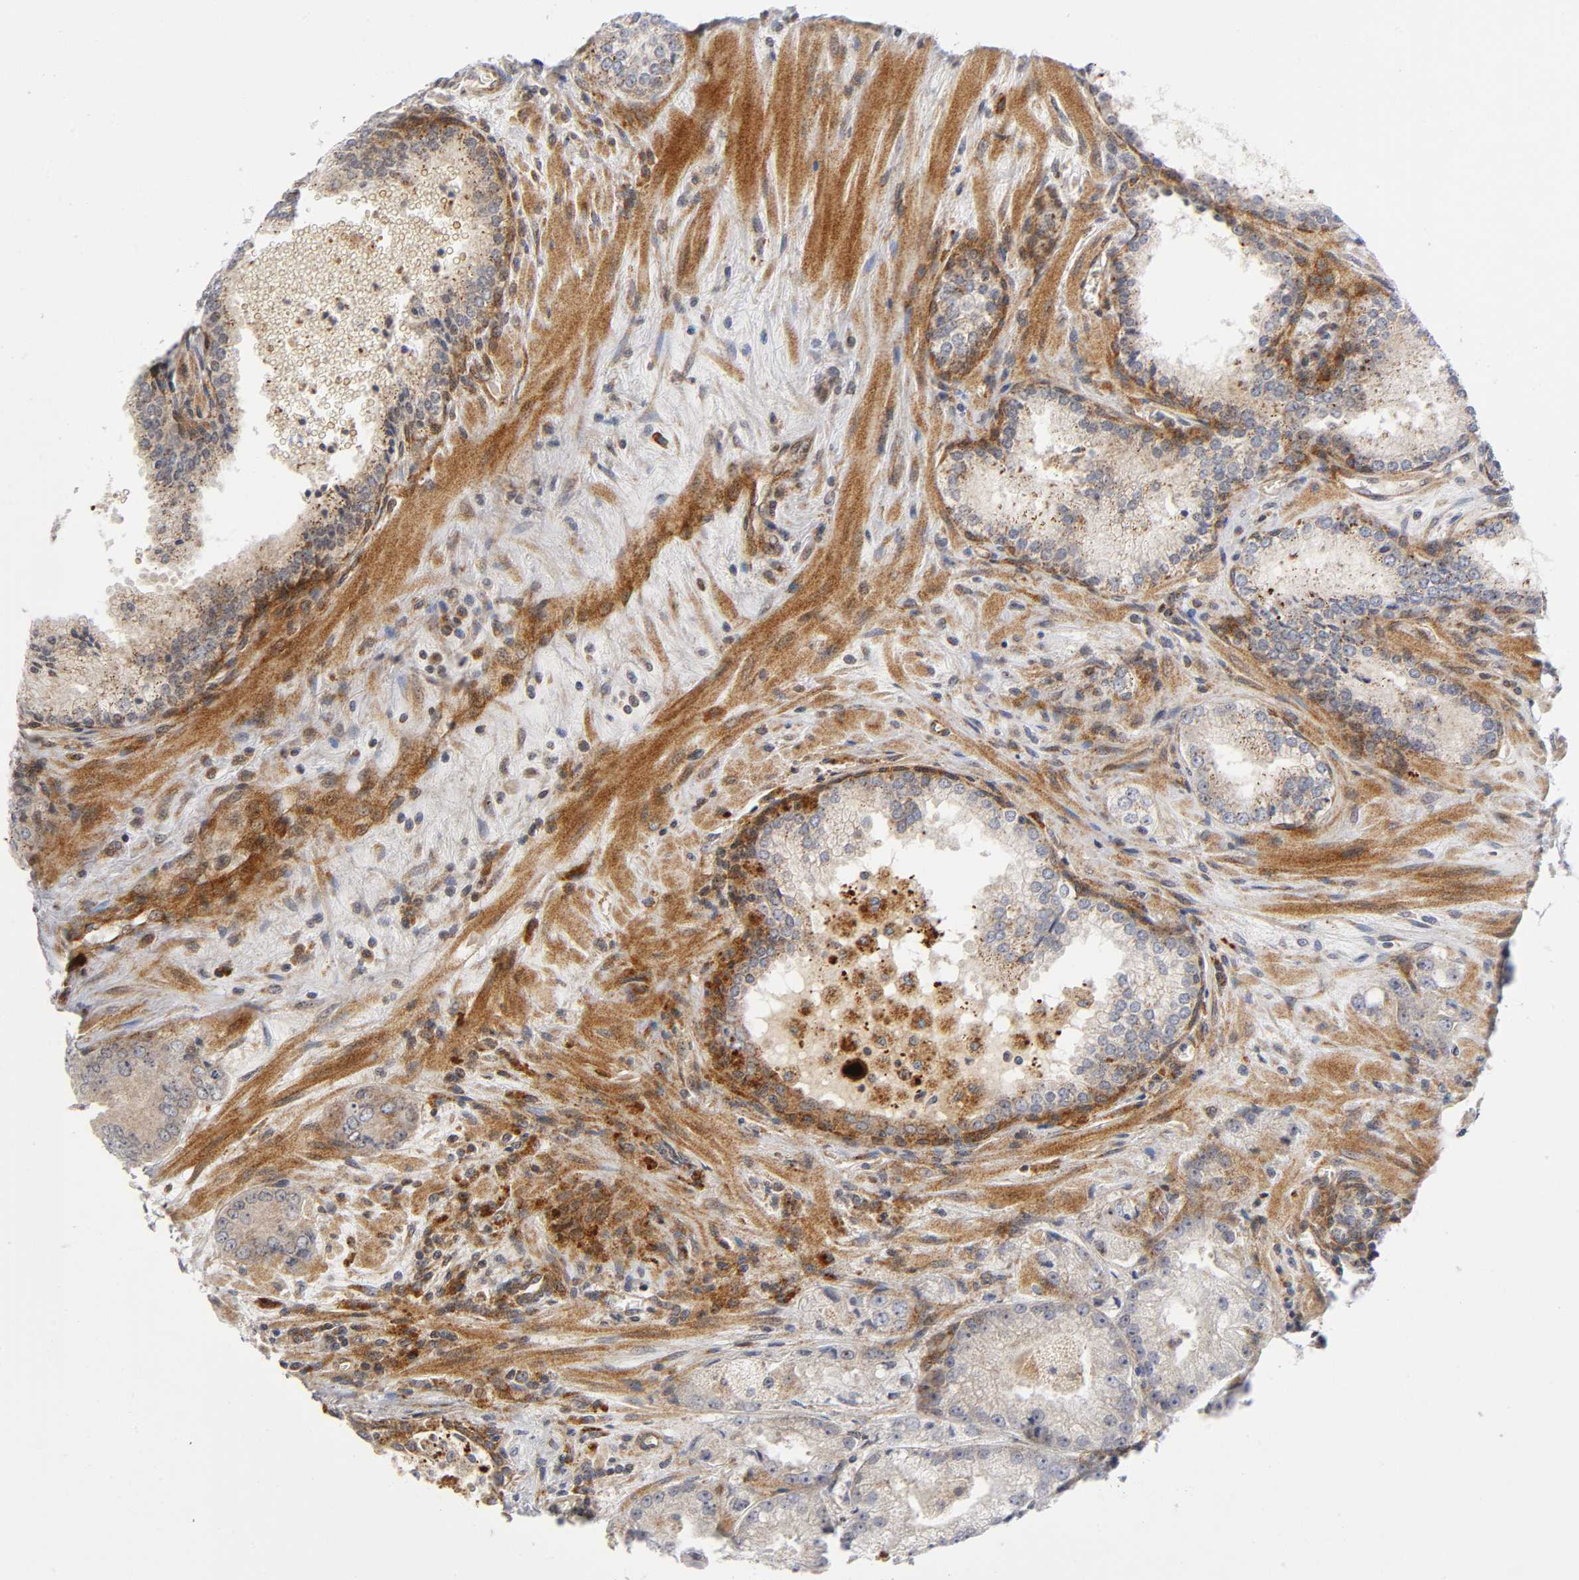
{"staining": {"intensity": "weak", "quantity": ">75%", "location": "cytoplasmic/membranous"}, "tissue": "prostate cancer", "cell_type": "Tumor cells", "image_type": "cancer", "snomed": [{"axis": "morphology", "description": "Adenocarcinoma, Low grade"}, {"axis": "topography", "description": "Prostate"}], "caption": "Tumor cells reveal low levels of weak cytoplasmic/membranous staining in about >75% of cells in prostate cancer (low-grade adenocarcinoma).", "gene": "EIF5", "patient": {"sex": "male", "age": 60}}